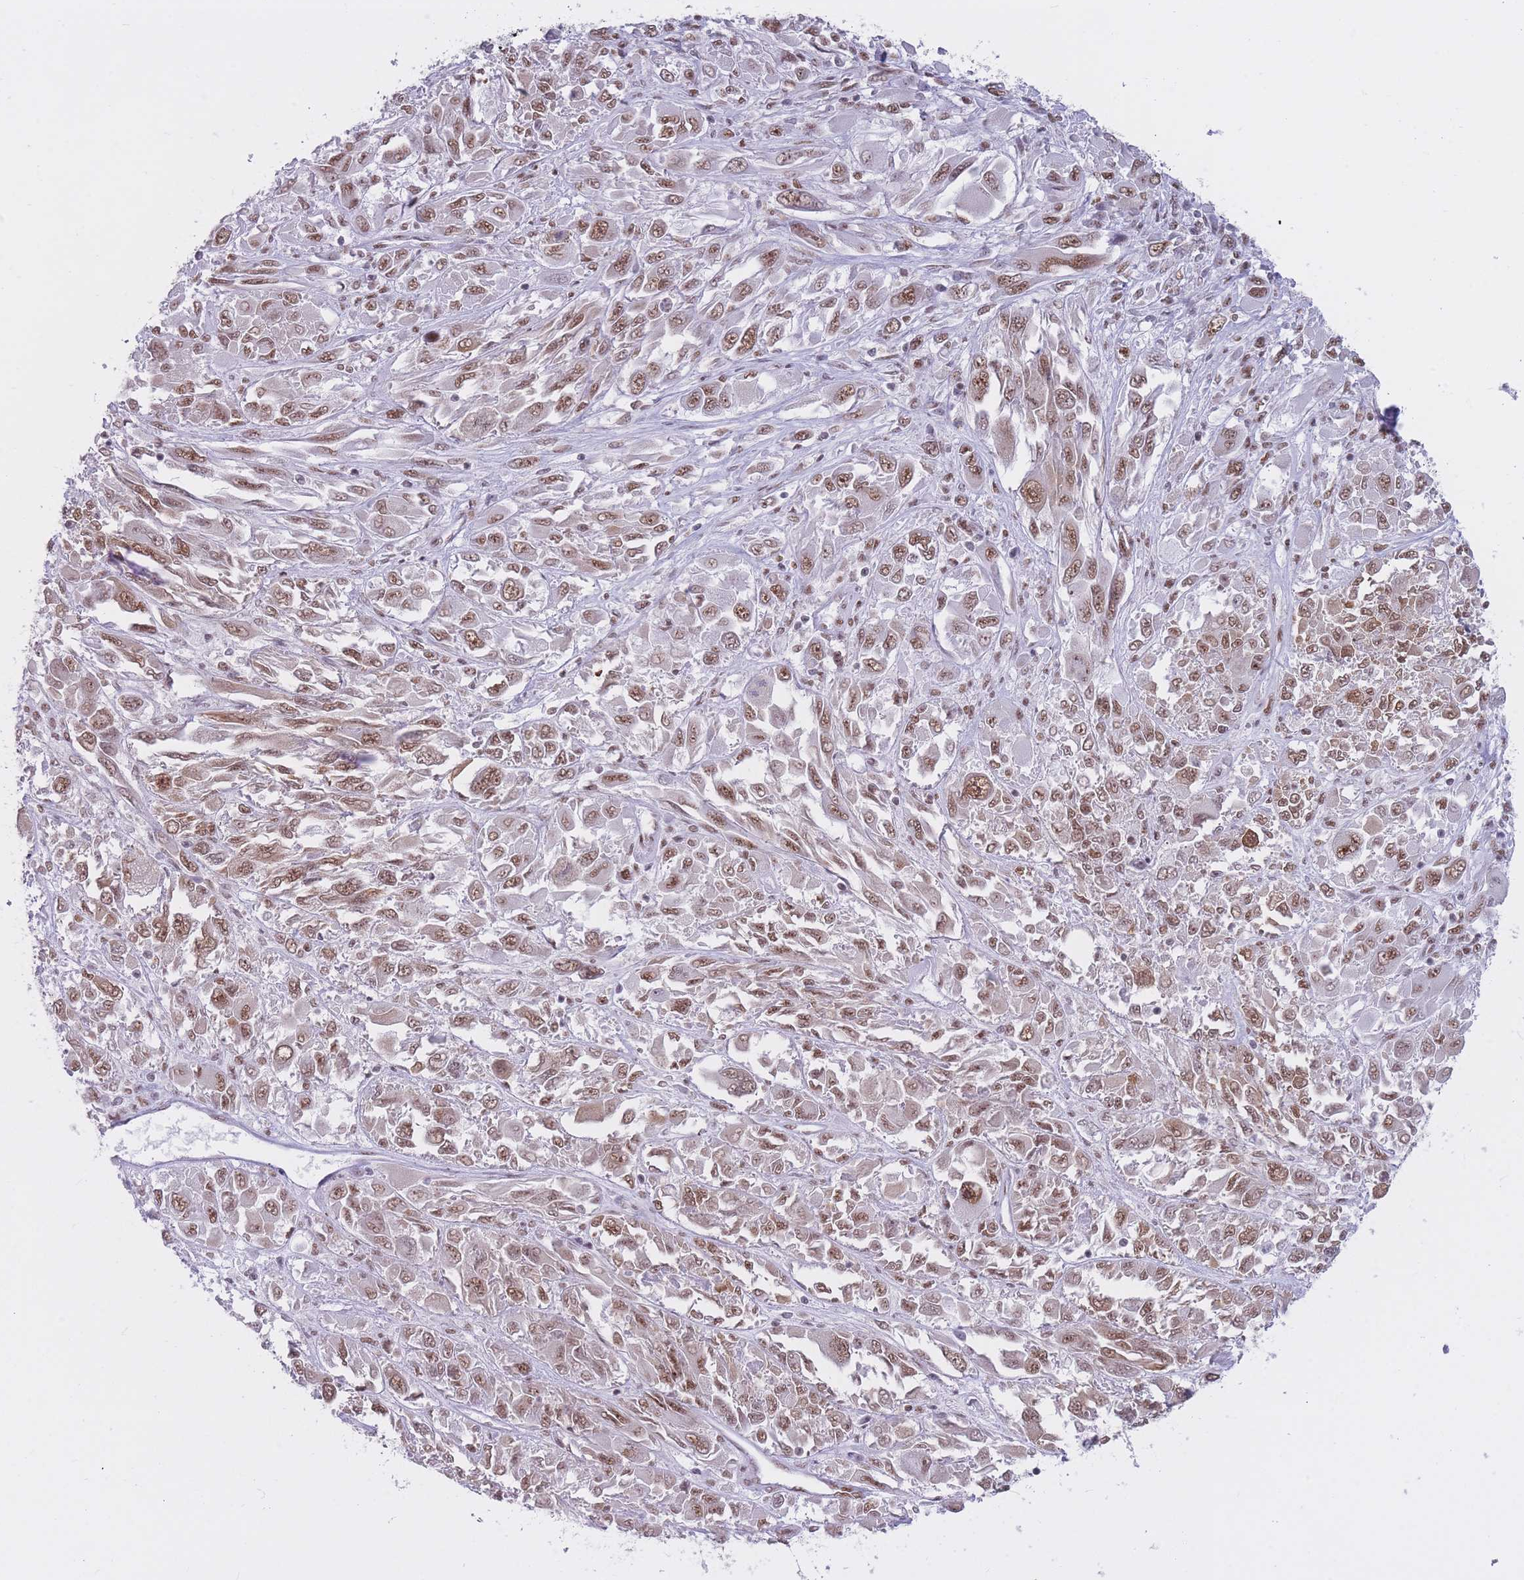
{"staining": {"intensity": "moderate", "quantity": ">75%", "location": "nuclear"}, "tissue": "melanoma", "cell_type": "Tumor cells", "image_type": "cancer", "snomed": [{"axis": "morphology", "description": "Malignant melanoma, NOS"}, {"axis": "topography", "description": "Skin"}], "caption": "High-magnification brightfield microscopy of melanoma stained with DAB (brown) and counterstained with hematoxylin (blue). tumor cells exhibit moderate nuclear positivity is present in about>75% of cells.", "gene": "HNRNPUL1", "patient": {"sex": "female", "age": 91}}